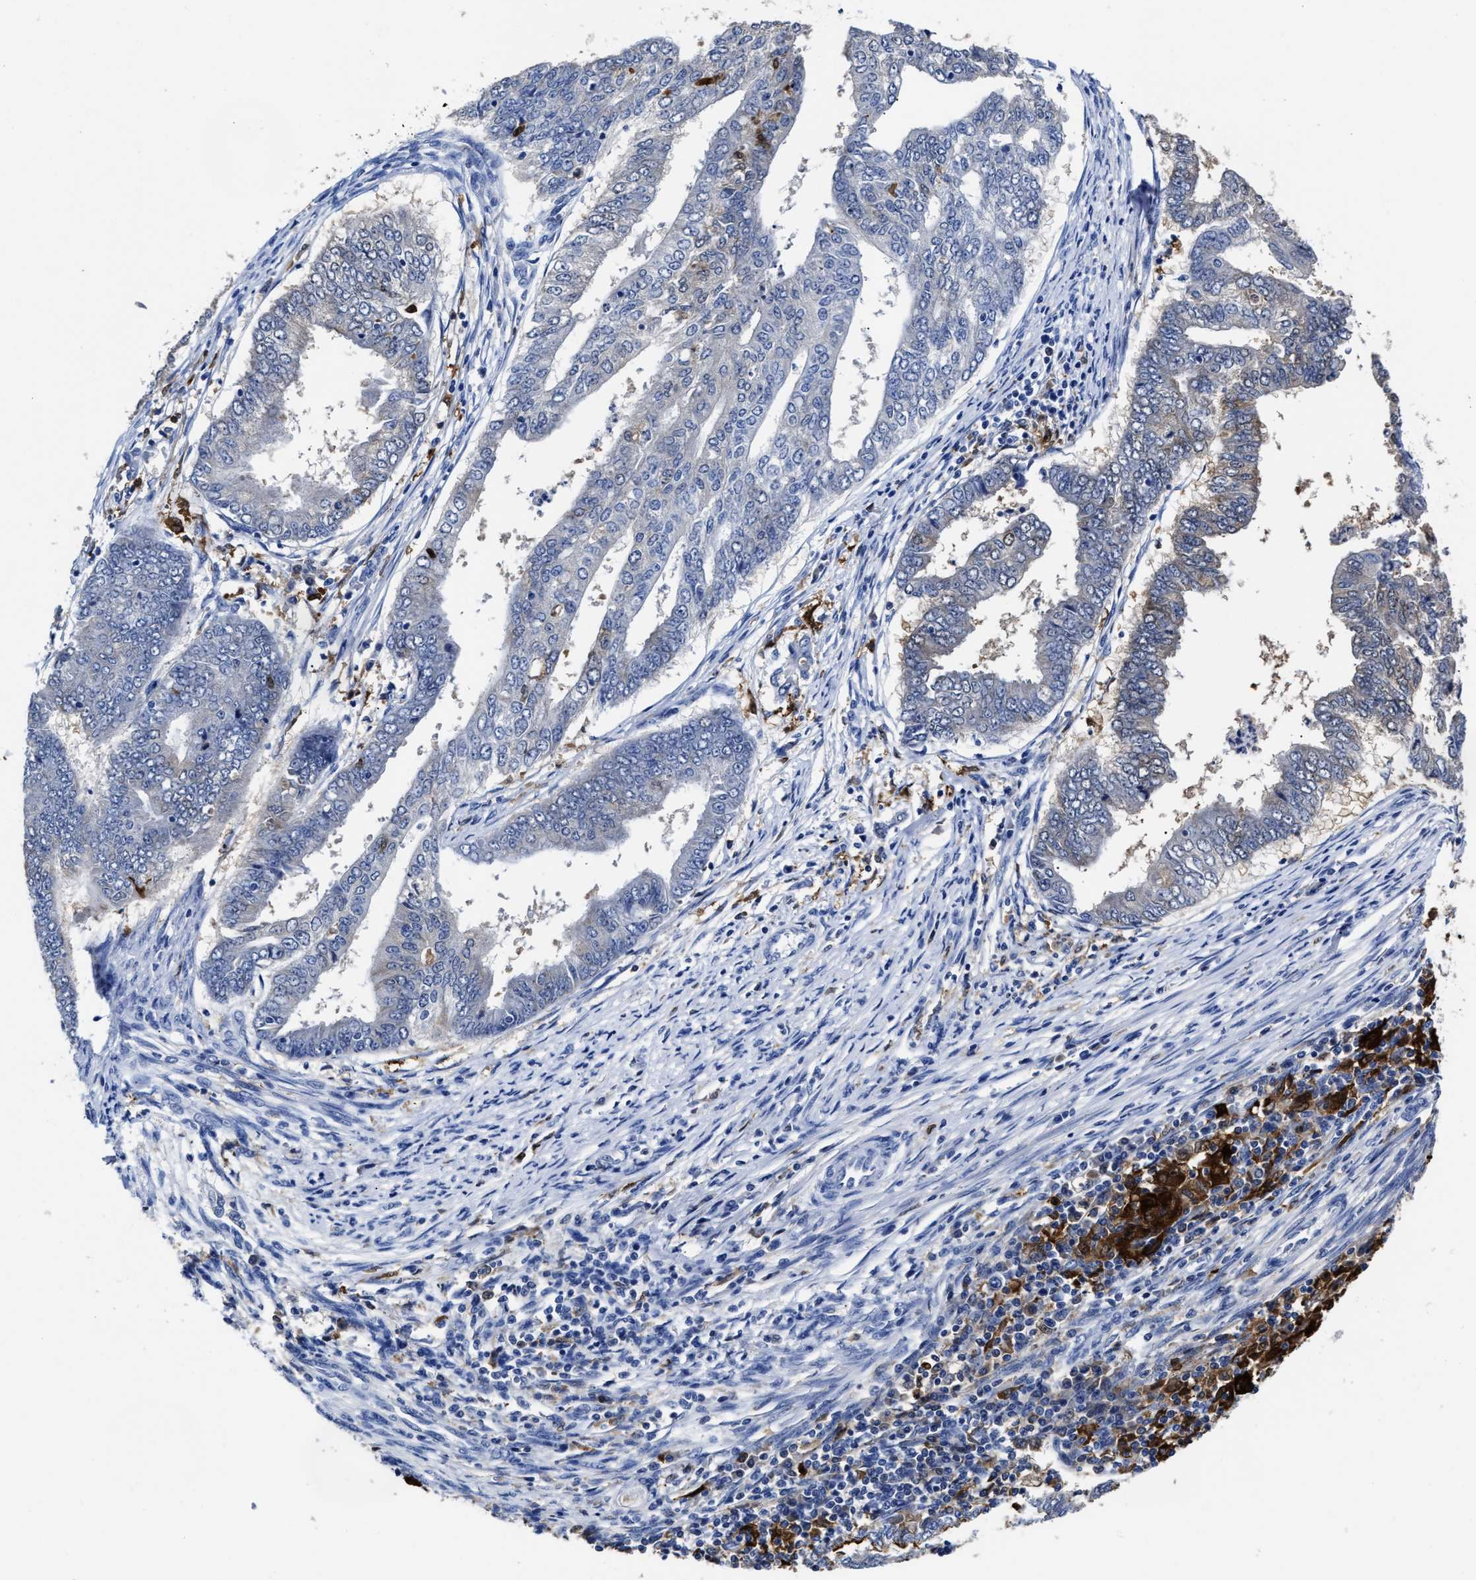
{"staining": {"intensity": "moderate", "quantity": "<25%", "location": "cytoplasmic/membranous"}, "tissue": "endometrial cancer", "cell_type": "Tumor cells", "image_type": "cancer", "snomed": [{"axis": "morphology", "description": "Polyp, NOS"}, {"axis": "morphology", "description": "Adenocarcinoma, NOS"}, {"axis": "morphology", "description": "Adenoma, NOS"}, {"axis": "topography", "description": "Endometrium"}], "caption": "Endometrial cancer (adenoma) tissue reveals moderate cytoplasmic/membranous positivity in approximately <25% of tumor cells (brown staining indicates protein expression, while blue staining denotes nuclei).", "gene": "PRPF4B", "patient": {"sex": "female", "age": 79}}